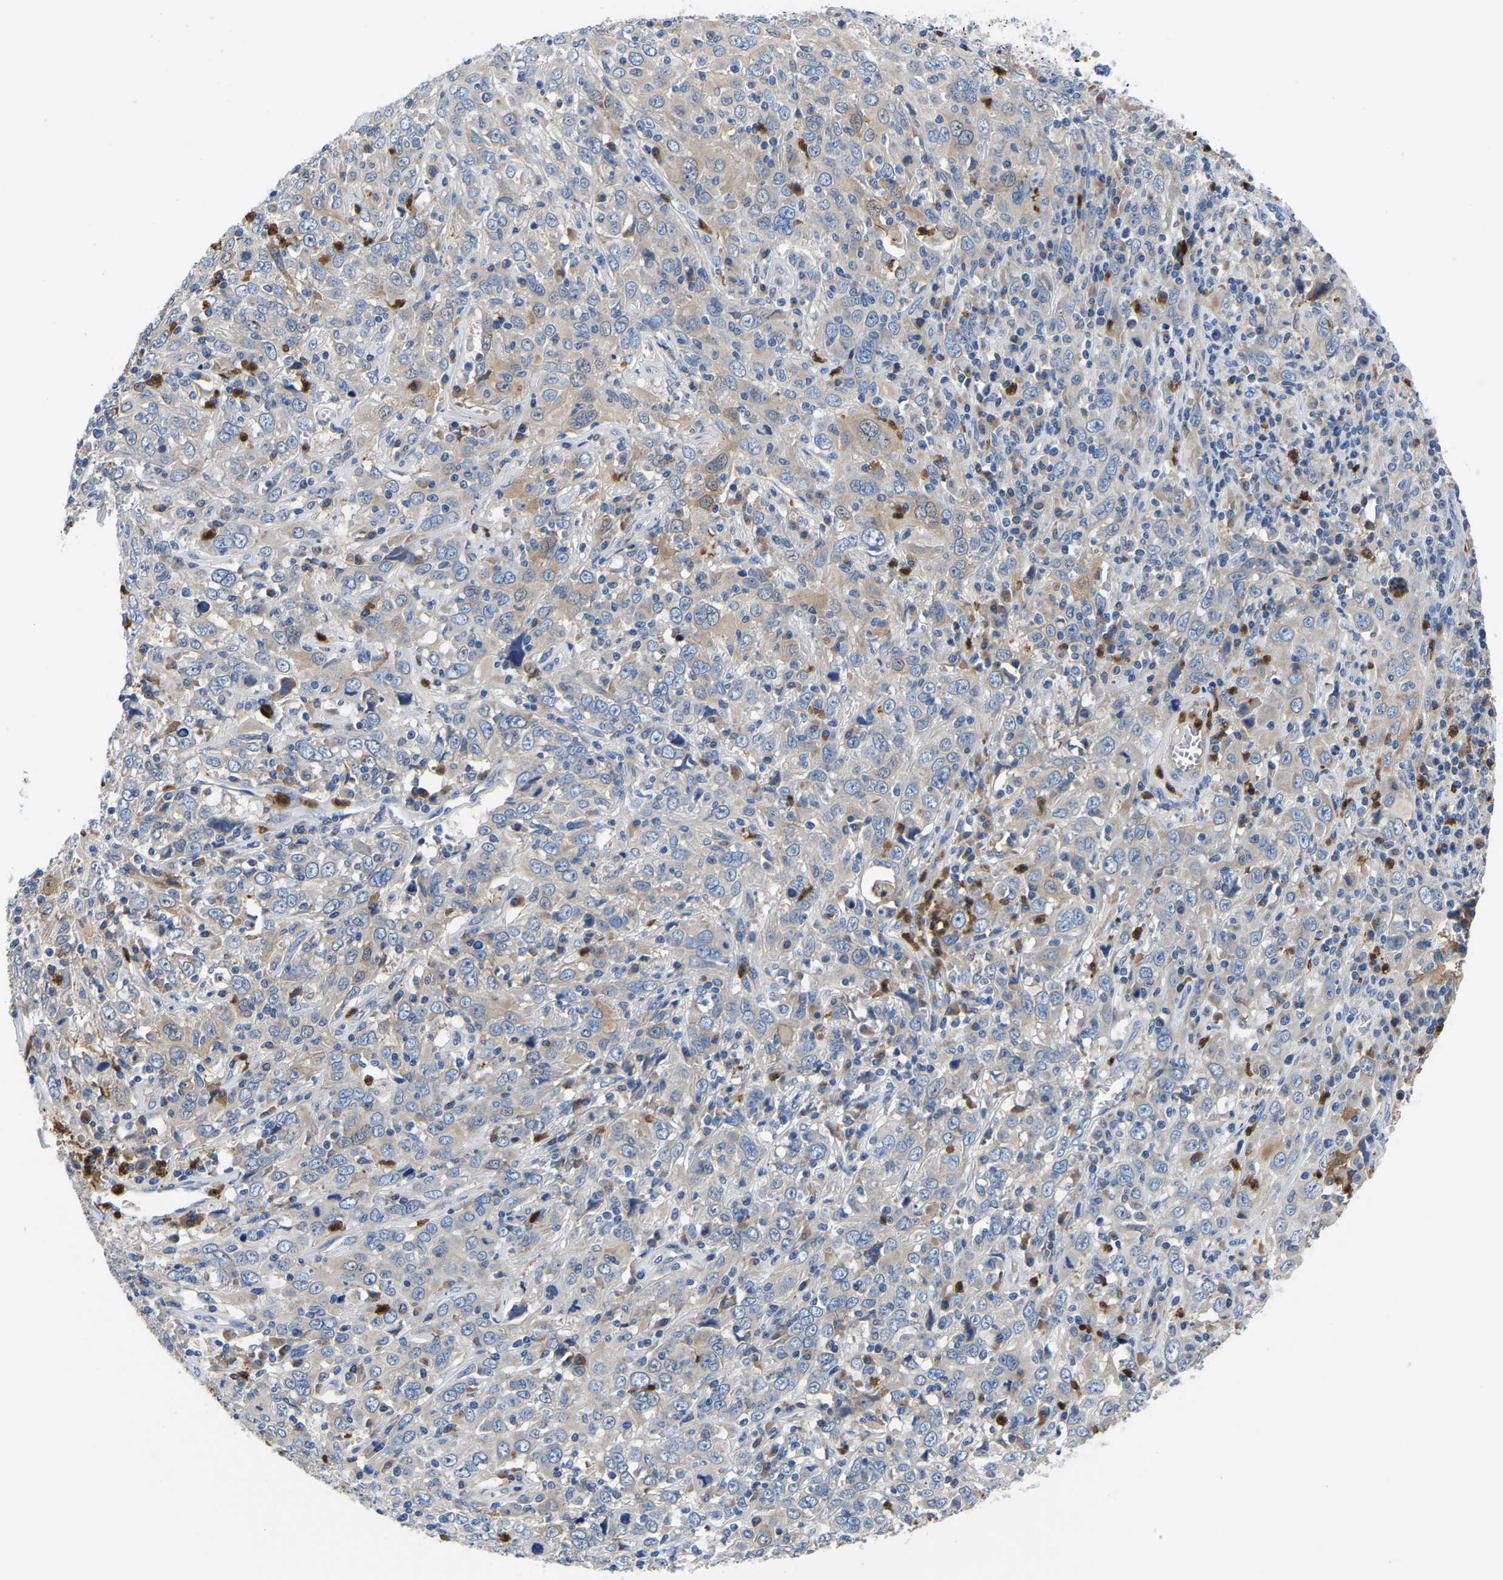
{"staining": {"intensity": "weak", "quantity": "<25%", "location": "cytoplasmic/membranous"}, "tissue": "cervical cancer", "cell_type": "Tumor cells", "image_type": "cancer", "snomed": [{"axis": "morphology", "description": "Squamous cell carcinoma, NOS"}, {"axis": "topography", "description": "Cervix"}], "caption": "This is a micrograph of immunohistochemistry staining of cervical squamous cell carcinoma, which shows no expression in tumor cells. The staining was performed using DAB to visualize the protein expression in brown, while the nuclei were stained in blue with hematoxylin (Magnification: 20x).", "gene": "TOR1B", "patient": {"sex": "female", "age": 46}}